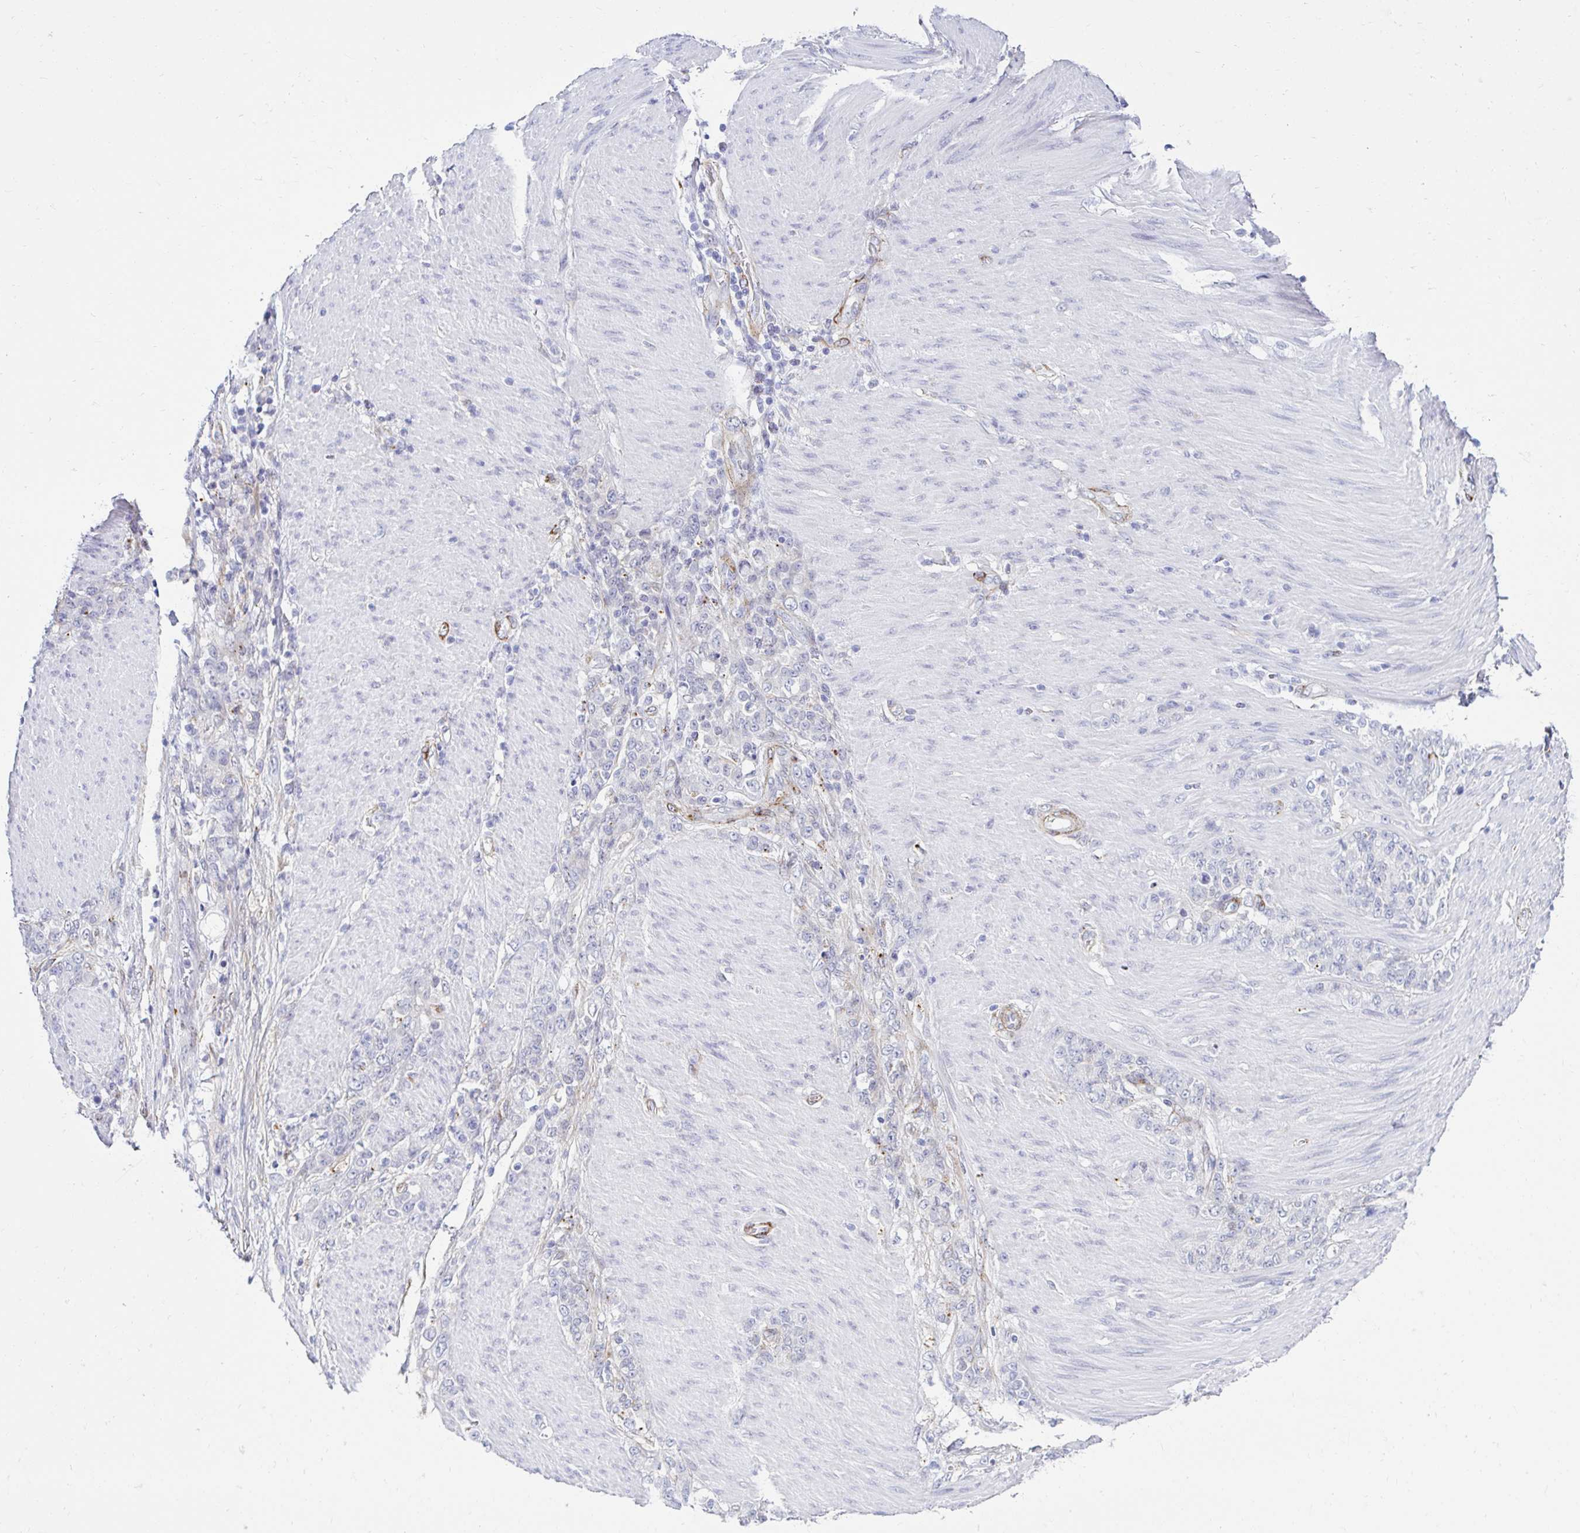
{"staining": {"intensity": "negative", "quantity": "none", "location": "none"}, "tissue": "stomach cancer", "cell_type": "Tumor cells", "image_type": "cancer", "snomed": [{"axis": "morphology", "description": "Adenocarcinoma, NOS"}, {"axis": "topography", "description": "Stomach"}], "caption": "The immunohistochemistry photomicrograph has no significant staining in tumor cells of stomach cancer tissue.", "gene": "ANKRD62", "patient": {"sex": "female", "age": 79}}